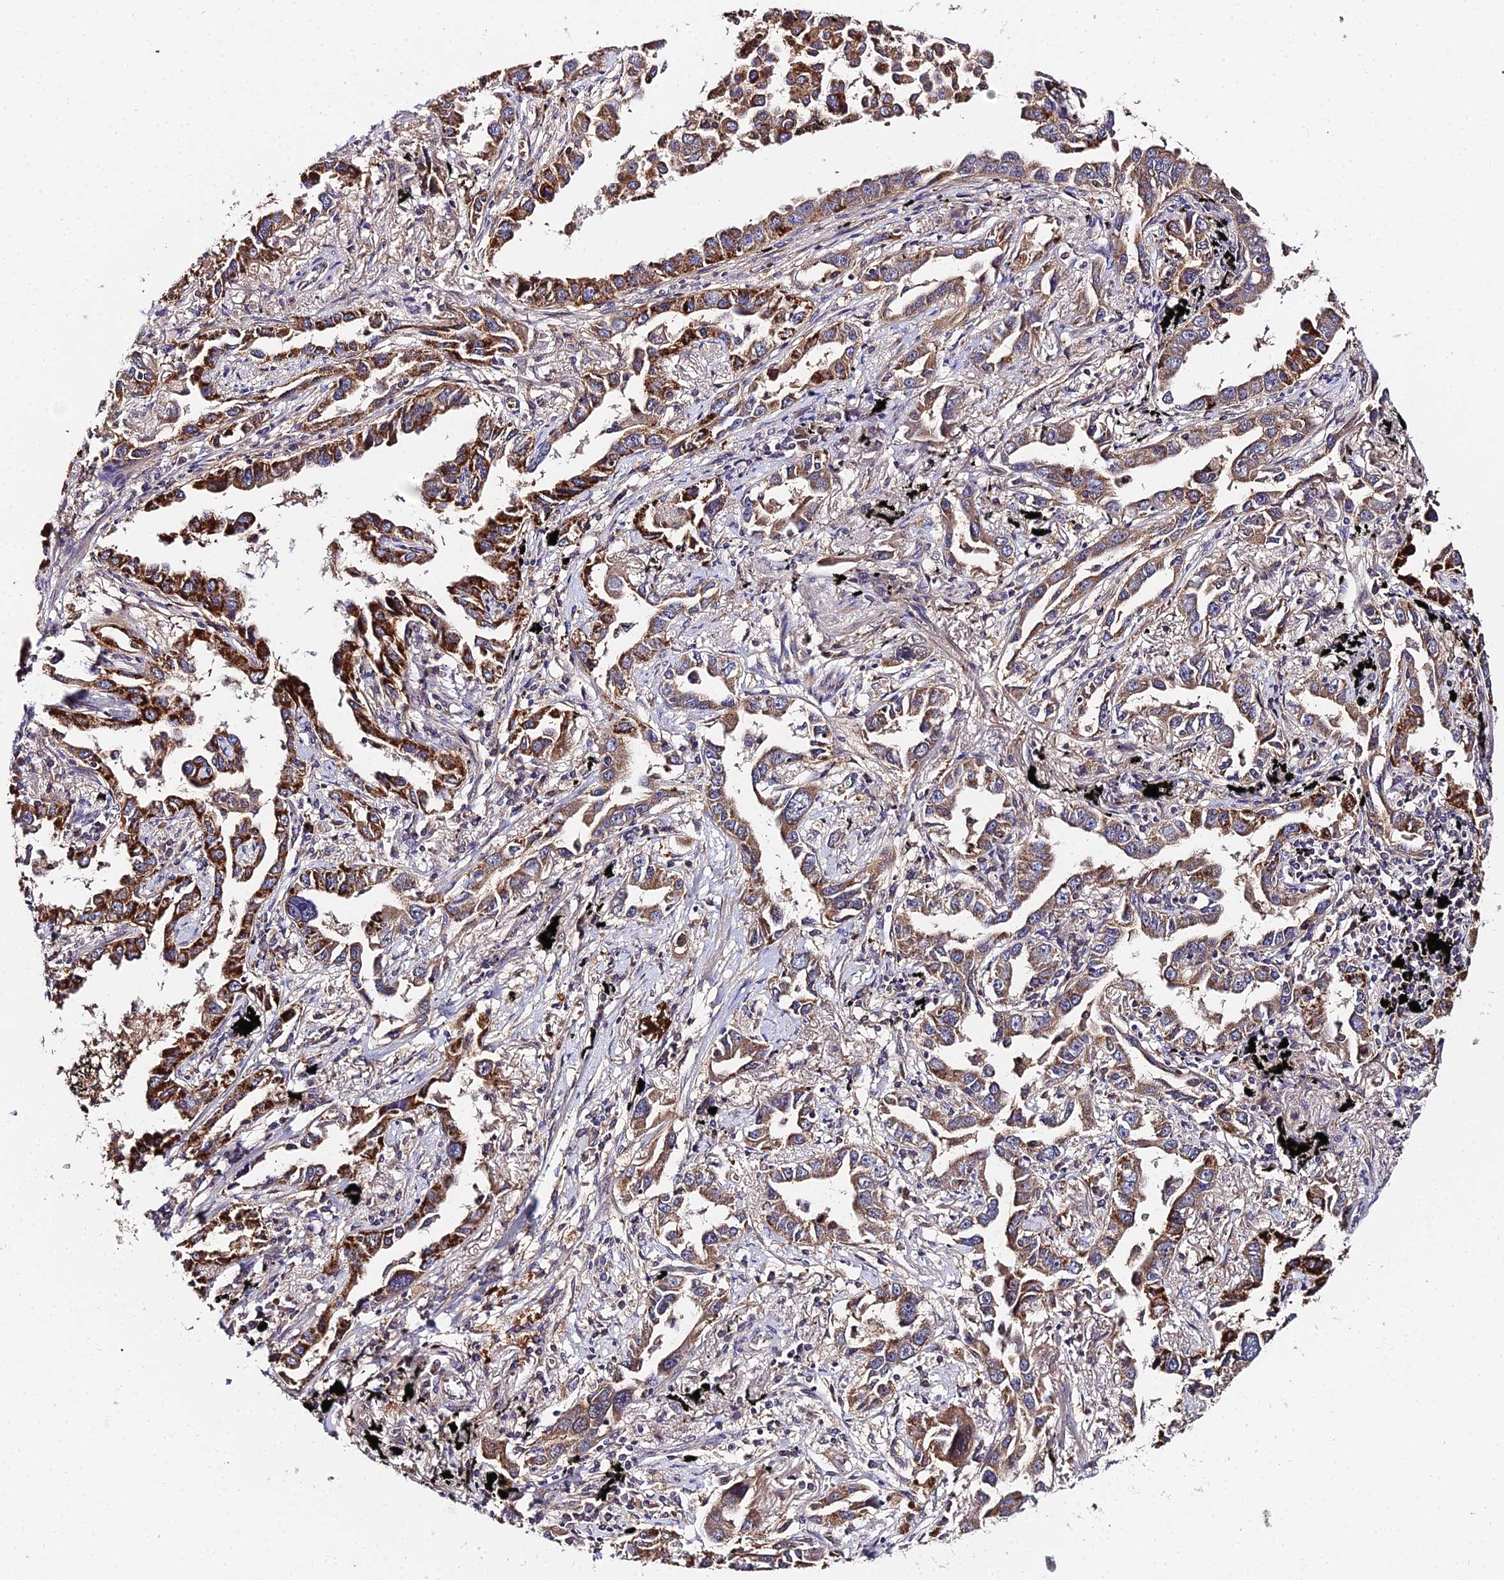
{"staining": {"intensity": "strong", "quantity": ">75%", "location": "cytoplasmic/membranous"}, "tissue": "lung cancer", "cell_type": "Tumor cells", "image_type": "cancer", "snomed": [{"axis": "morphology", "description": "Adenocarcinoma, NOS"}, {"axis": "topography", "description": "Lung"}], "caption": "Immunohistochemical staining of lung cancer (adenocarcinoma) demonstrates high levels of strong cytoplasmic/membranous positivity in approximately >75% of tumor cells. Using DAB (3,3'-diaminobenzidine) (brown) and hematoxylin (blue) stains, captured at high magnification using brightfield microscopy.", "gene": "ZBED8", "patient": {"sex": "male", "age": 67}}